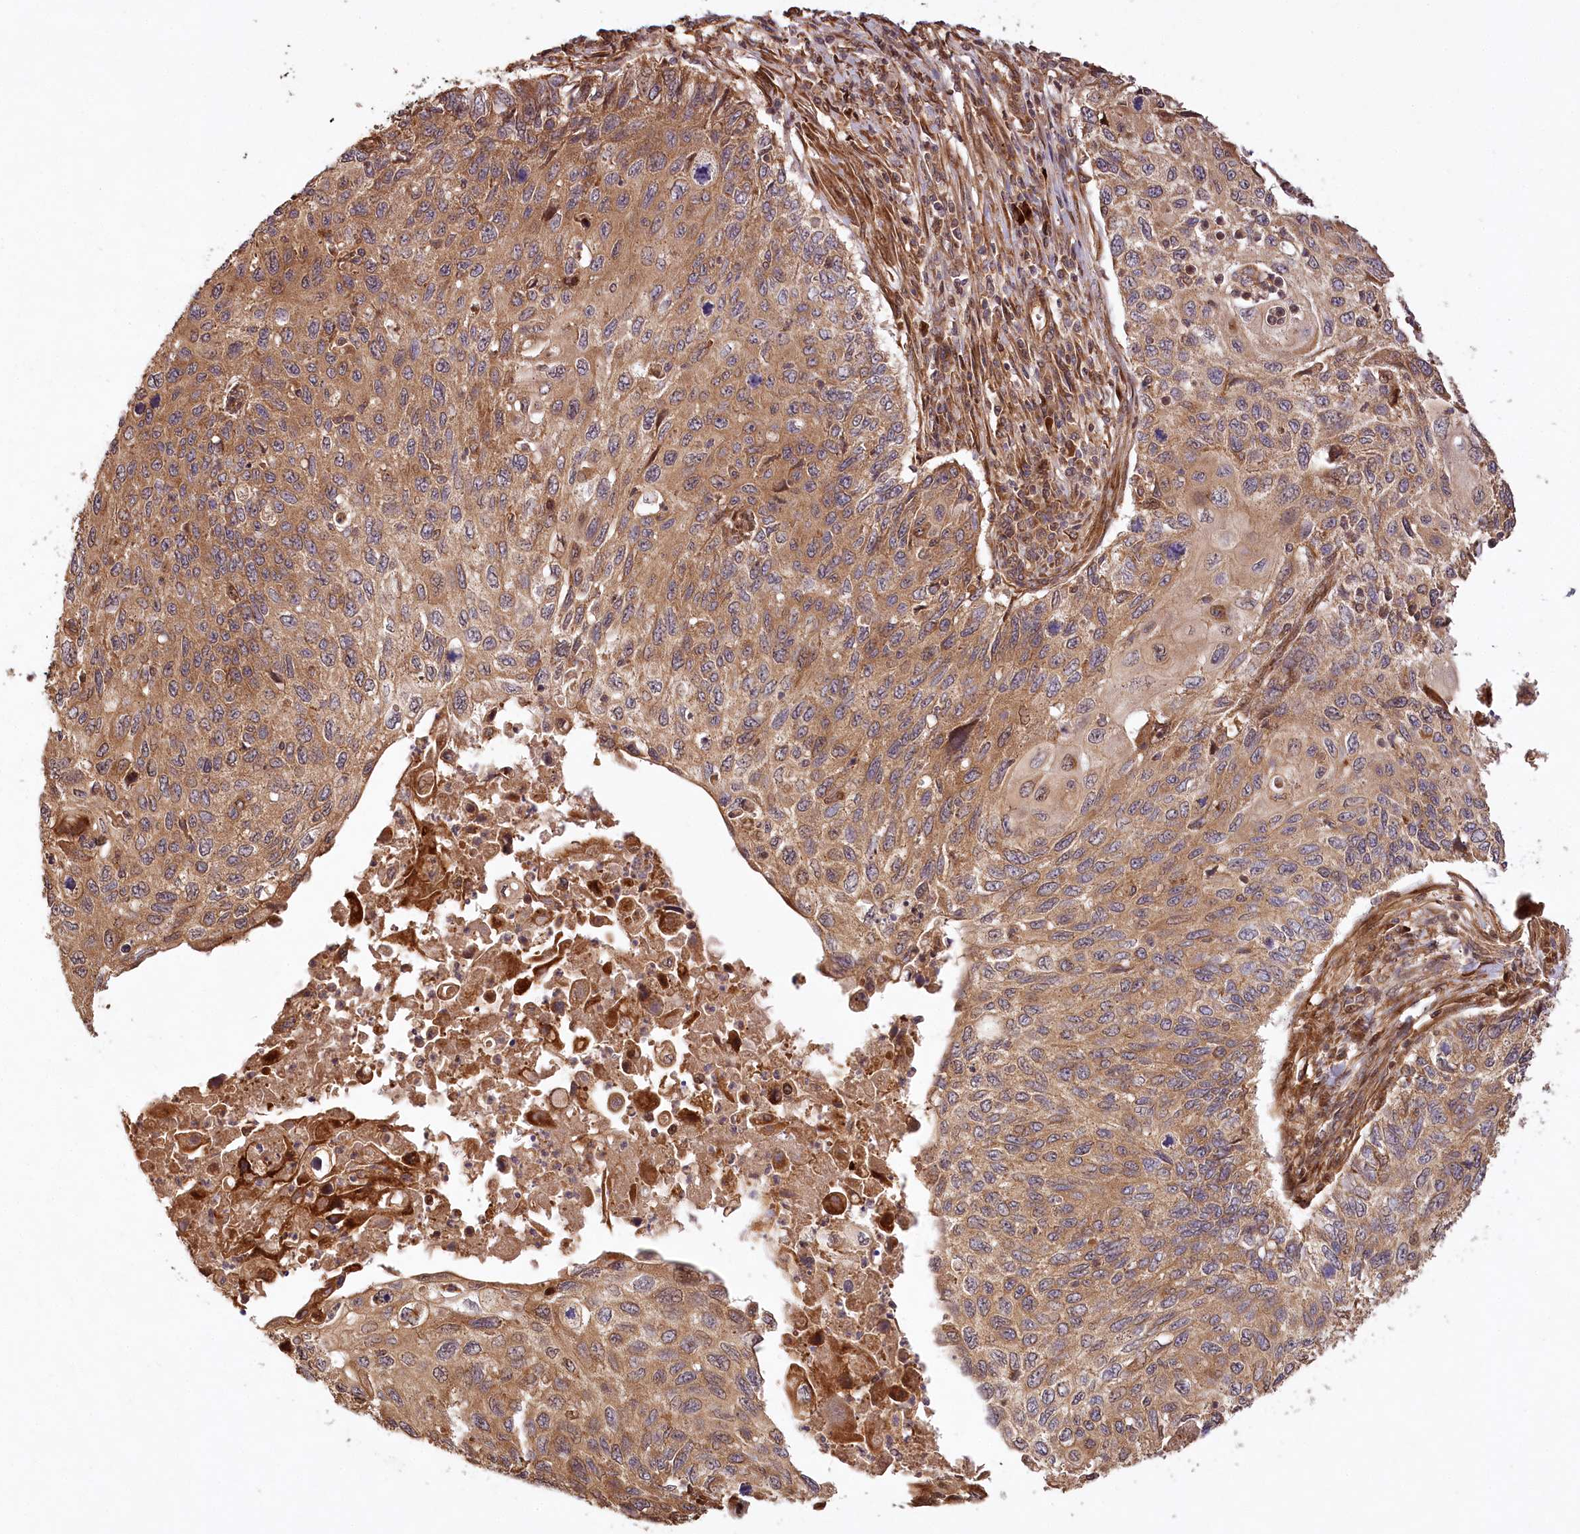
{"staining": {"intensity": "moderate", "quantity": ">75%", "location": "cytoplasmic/membranous"}, "tissue": "cervical cancer", "cell_type": "Tumor cells", "image_type": "cancer", "snomed": [{"axis": "morphology", "description": "Squamous cell carcinoma, NOS"}, {"axis": "topography", "description": "Cervix"}], "caption": "Cervical squamous cell carcinoma stained with immunohistochemistry demonstrates moderate cytoplasmic/membranous staining in approximately >75% of tumor cells. (DAB IHC, brown staining for protein, blue staining for nuclei).", "gene": "LSS", "patient": {"sex": "female", "age": 70}}